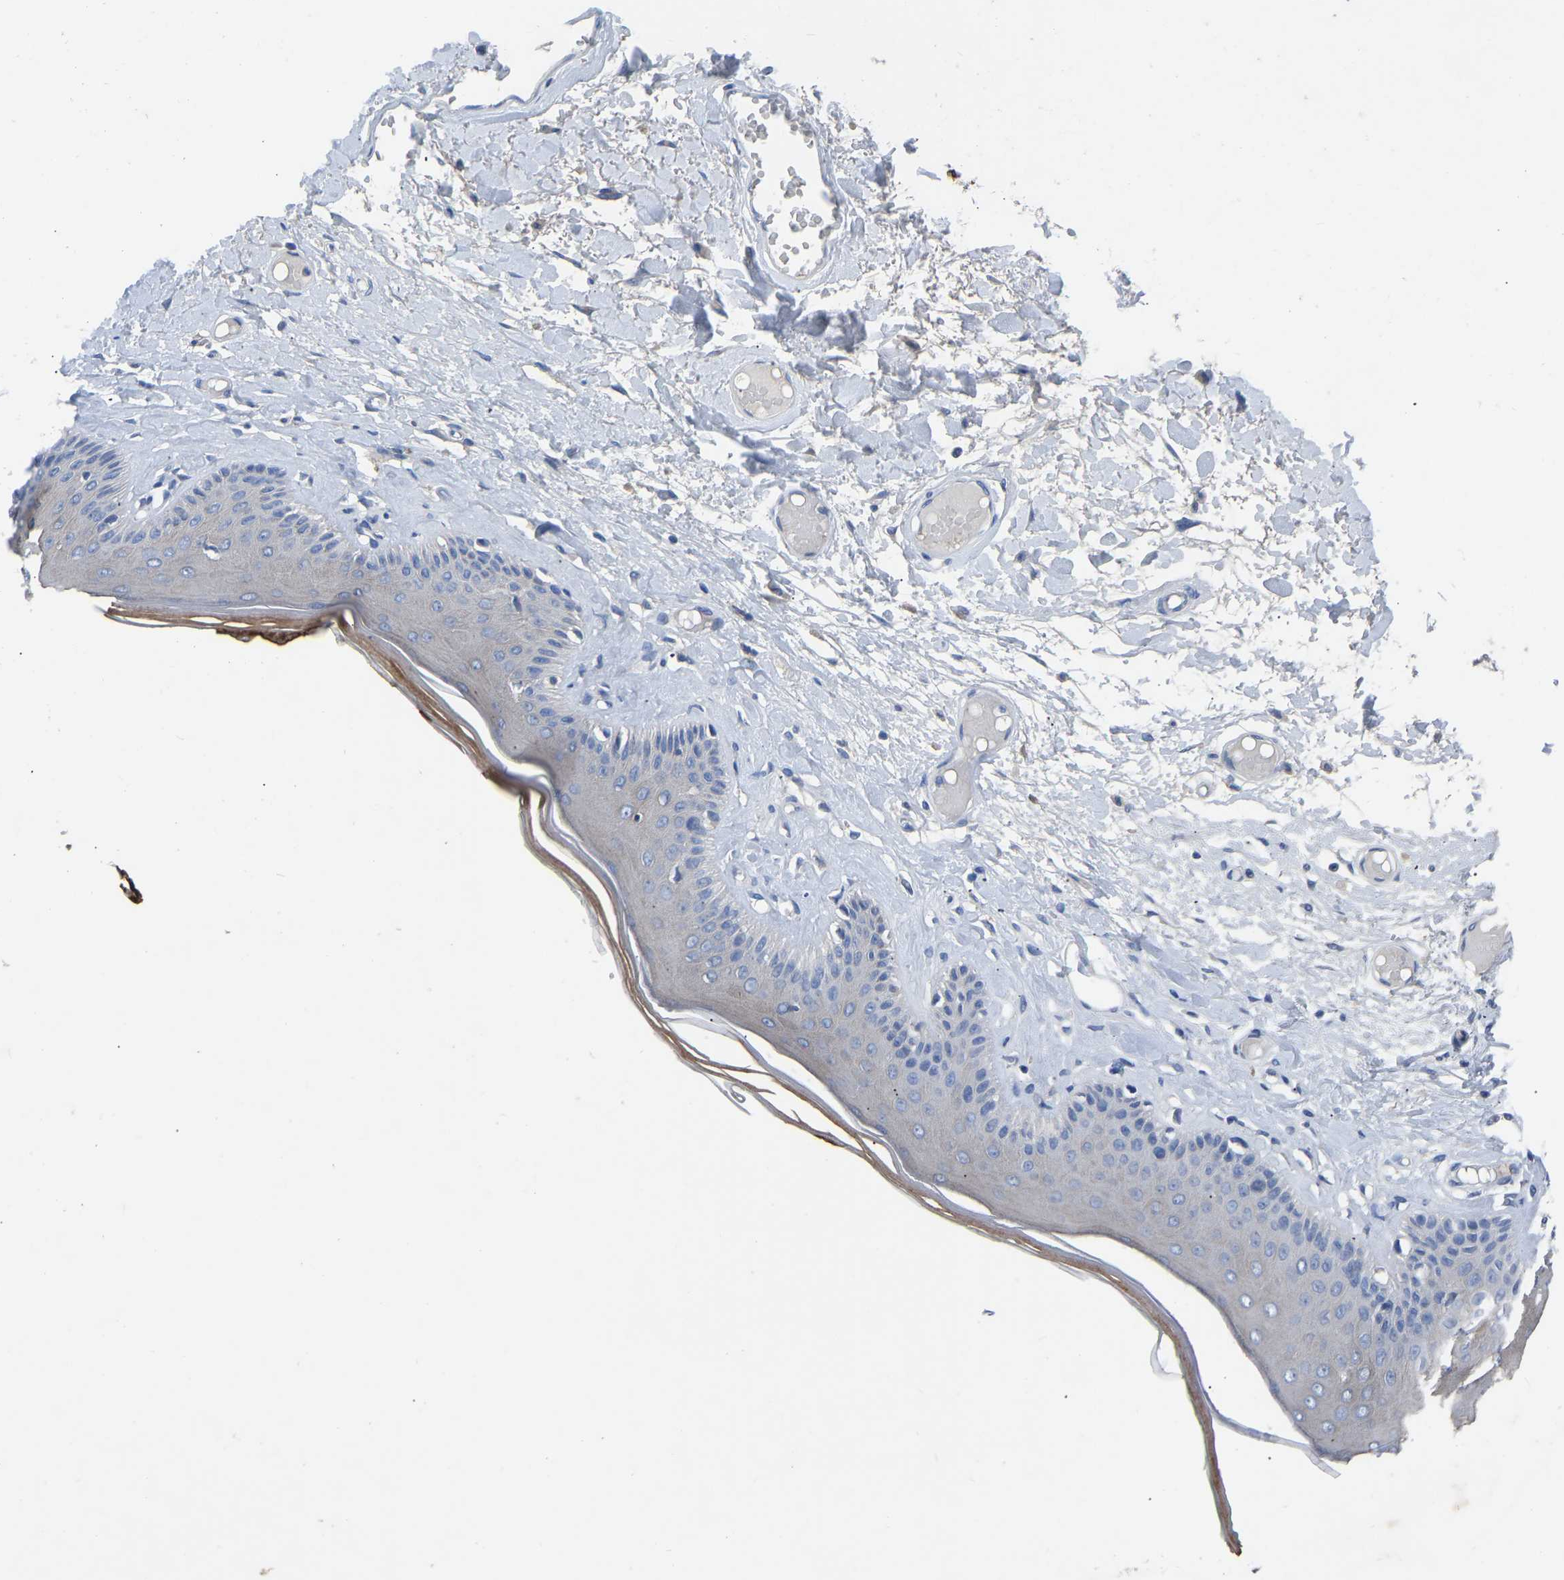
{"staining": {"intensity": "moderate", "quantity": "<25%", "location": "cytoplasmic/membranous"}, "tissue": "skin", "cell_type": "Epidermal cells", "image_type": "normal", "snomed": [{"axis": "morphology", "description": "Normal tissue, NOS"}, {"axis": "topography", "description": "Vulva"}], "caption": "Immunohistochemical staining of unremarkable human skin shows moderate cytoplasmic/membranous protein positivity in about <25% of epidermal cells. The staining is performed using DAB (3,3'-diaminobenzidine) brown chromogen to label protein expression. The nuclei are counter-stained blue using hematoxylin.", "gene": "RBP1", "patient": {"sex": "female", "age": 73}}